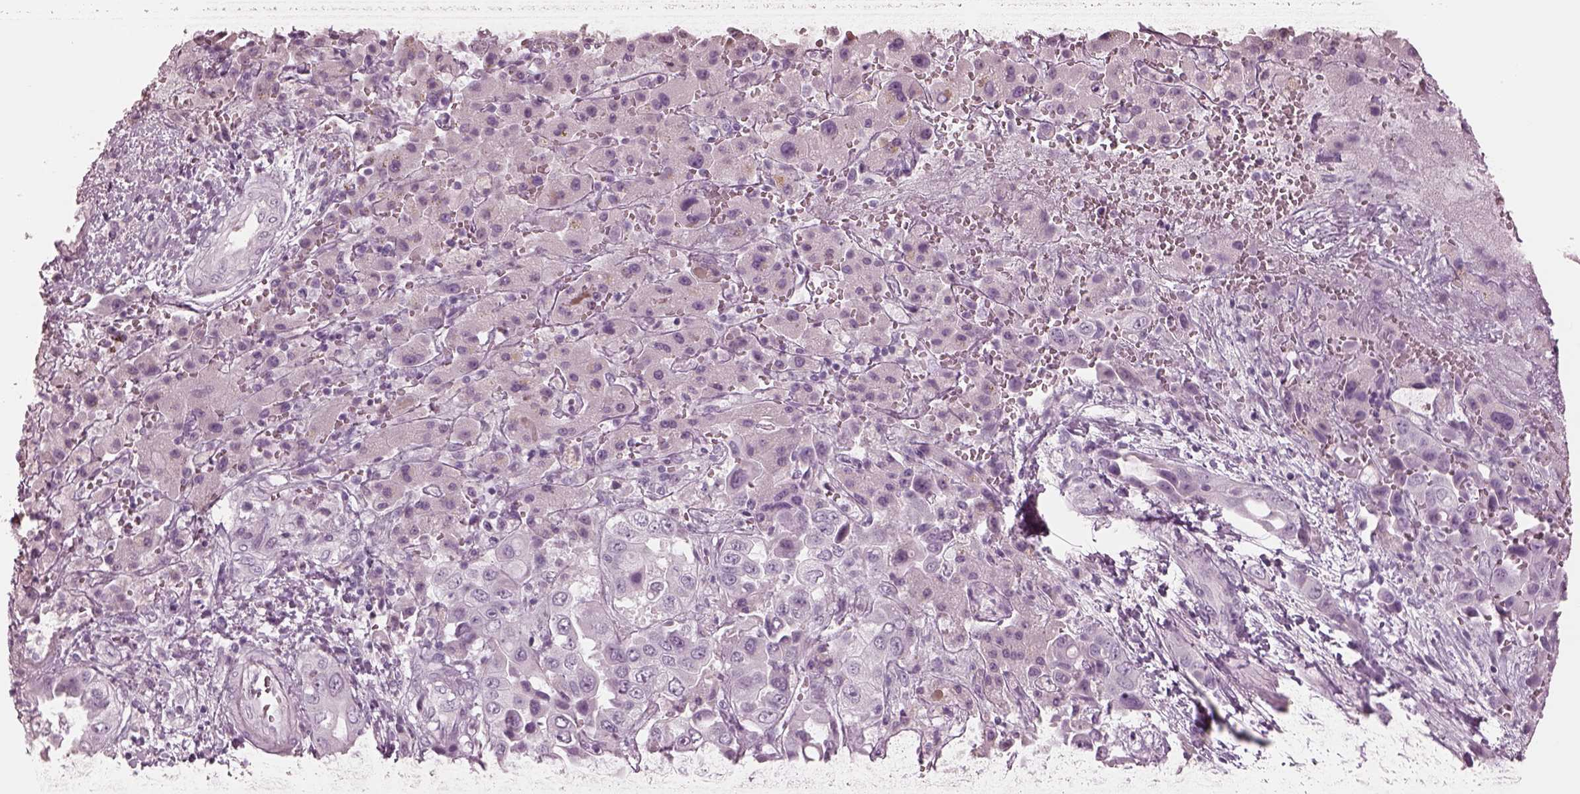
{"staining": {"intensity": "negative", "quantity": "none", "location": "none"}, "tissue": "liver cancer", "cell_type": "Tumor cells", "image_type": "cancer", "snomed": [{"axis": "morphology", "description": "Cholangiocarcinoma"}, {"axis": "topography", "description": "Liver"}], "caption": "A photomicrograph of human liver cholangiocarcinoma is negative for staining in tumor cells.", "gene": "KRTAP24-1", "patient": {"sex": "female", "age": 52}}